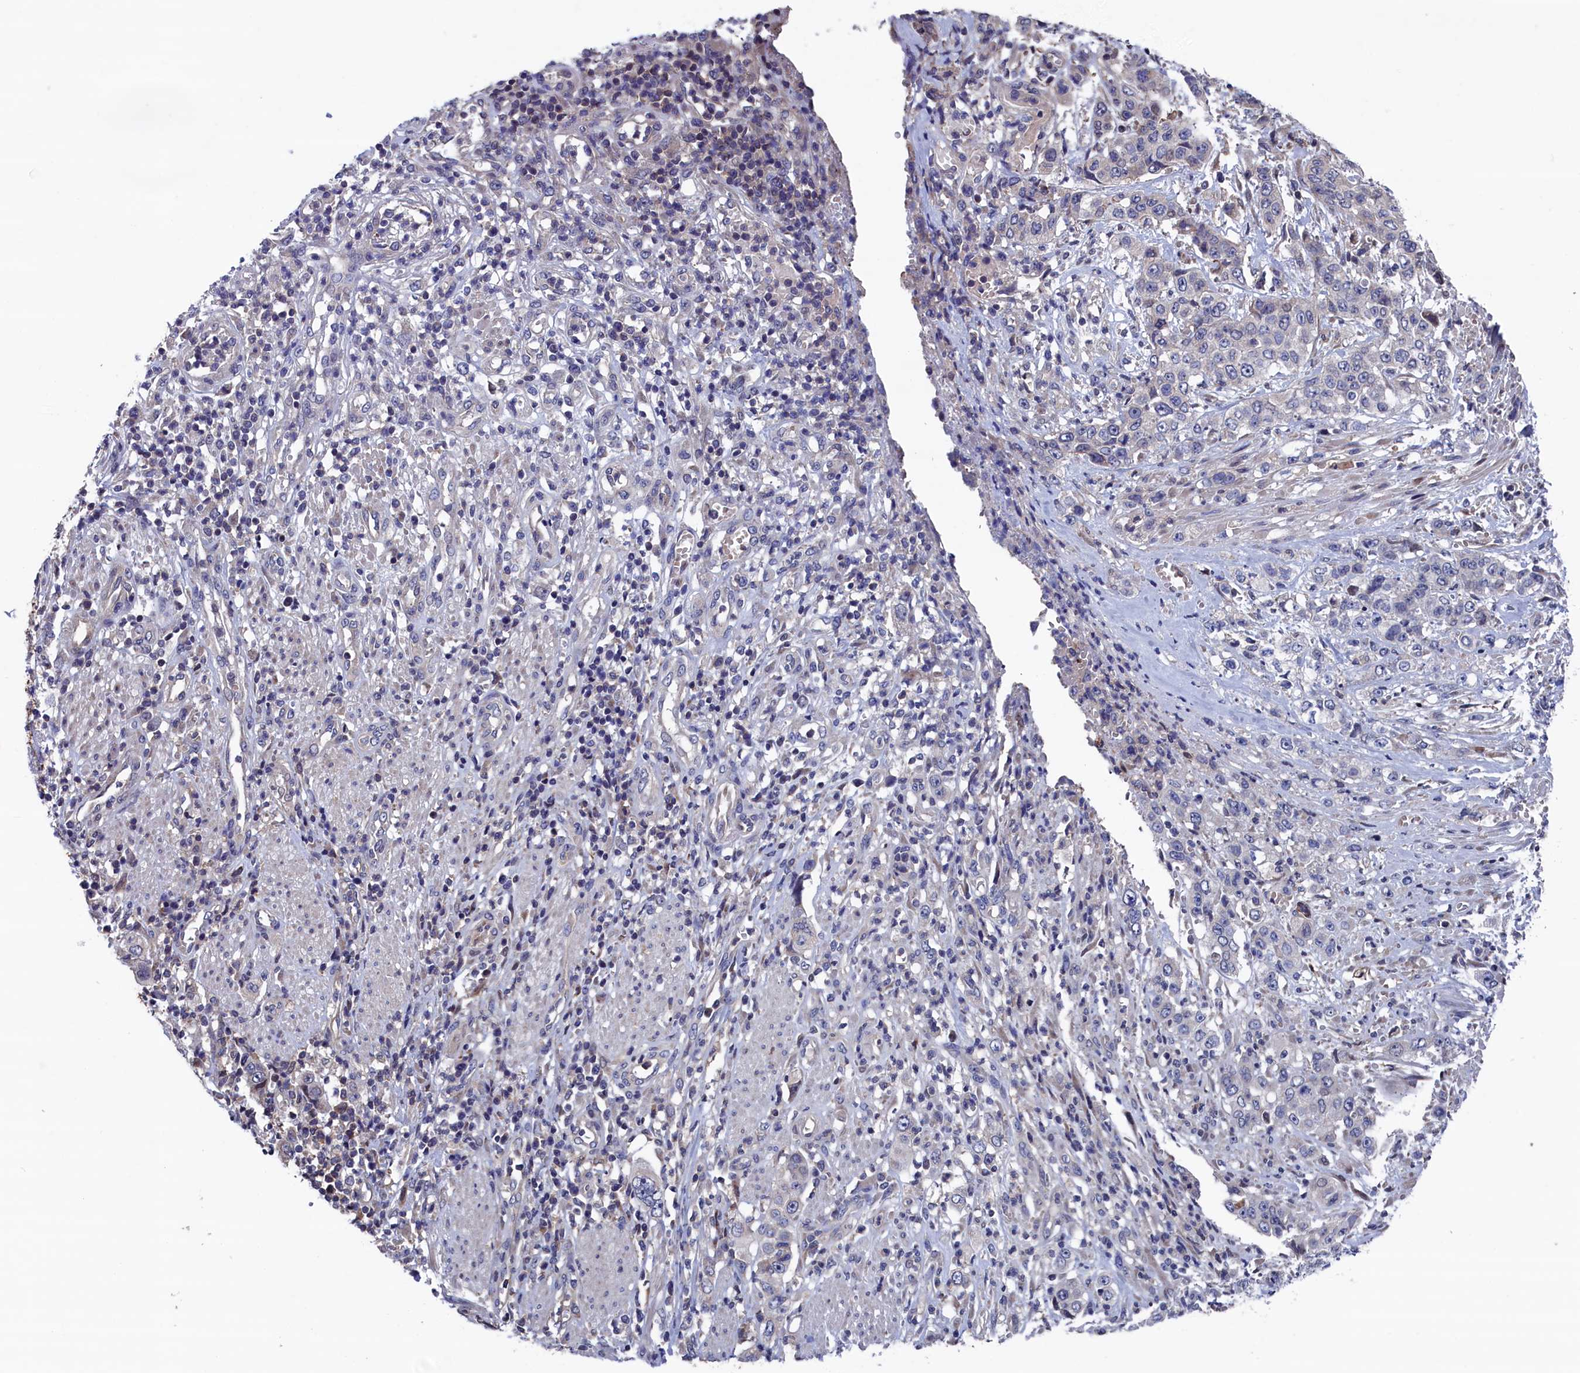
{"staining": {"intensity": "negative", "quantity": "none", "location": "none"}, "tissue": "stomach cancer", "cell_type": "Tumor cells", "image_type": "cancer", "snomed": [{"axis": "morphology", "description": "Adenocarcinoma, NOS"}, {"axis": "topography", "description": "Stomach, upper"}], "caption": "DAB immunohistochemical staining of human stomach cancer demonstrates no significant staining in tumor cells.", "gene": "SPATA13", "patient": {"sex": "male", "age": 62}}